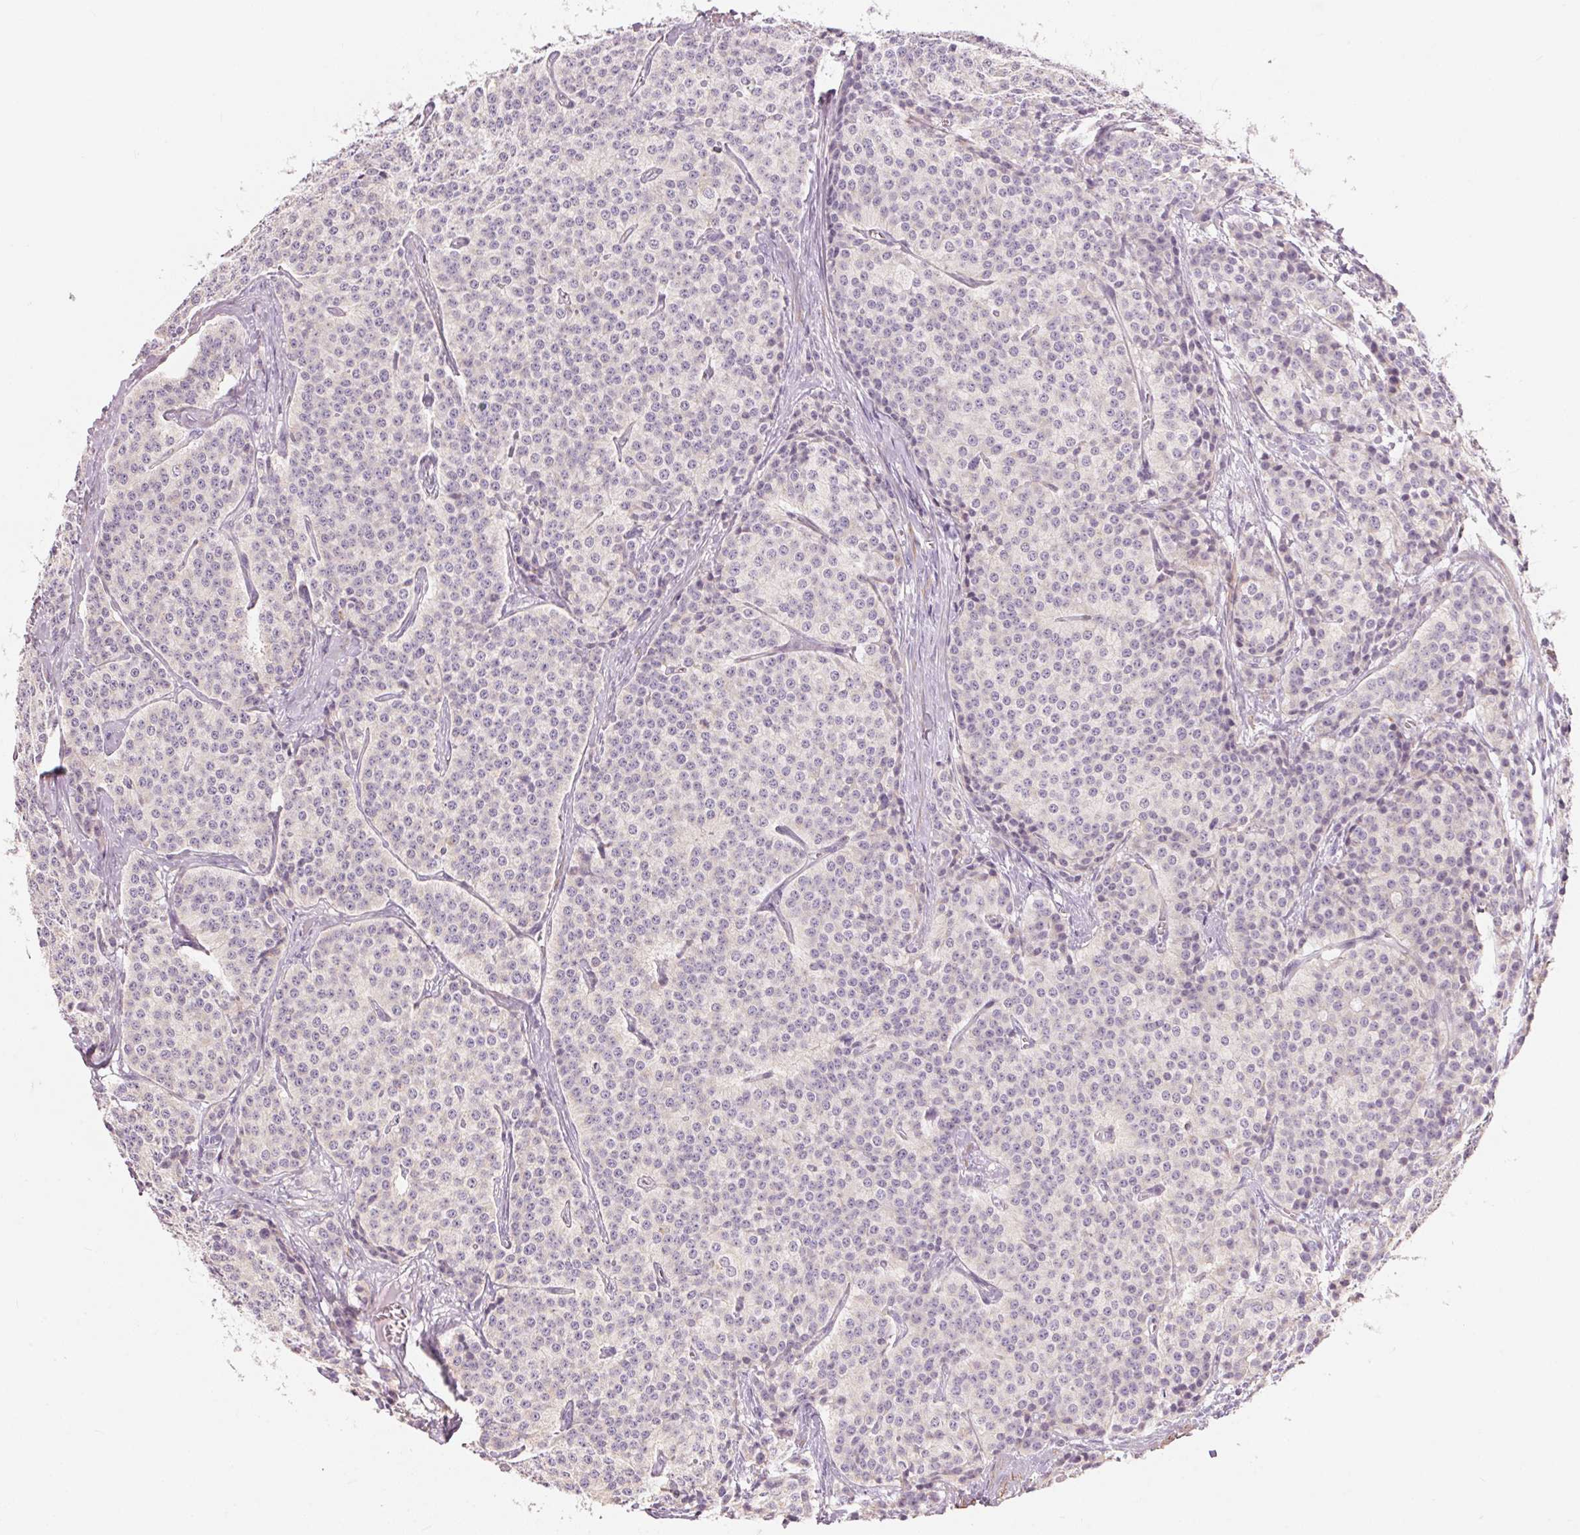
{"staining": {"intensity": "negative", "quantity": "none", "location": "none"}, "tissue": "carcinoid", "cell_type": "Tumor cells", "image_type": "cancer", "snomed": [{"axis": "morphology", "description": "Carcinoid, malignant, NOS"}, {"axis": "topography", "description": "Small intestine"}], "caption": "The image reveals no significant positivity in tumor cells of carcinoid.", "gene": "DRAM2", "patient": {"sex": "female", "age": 64}}